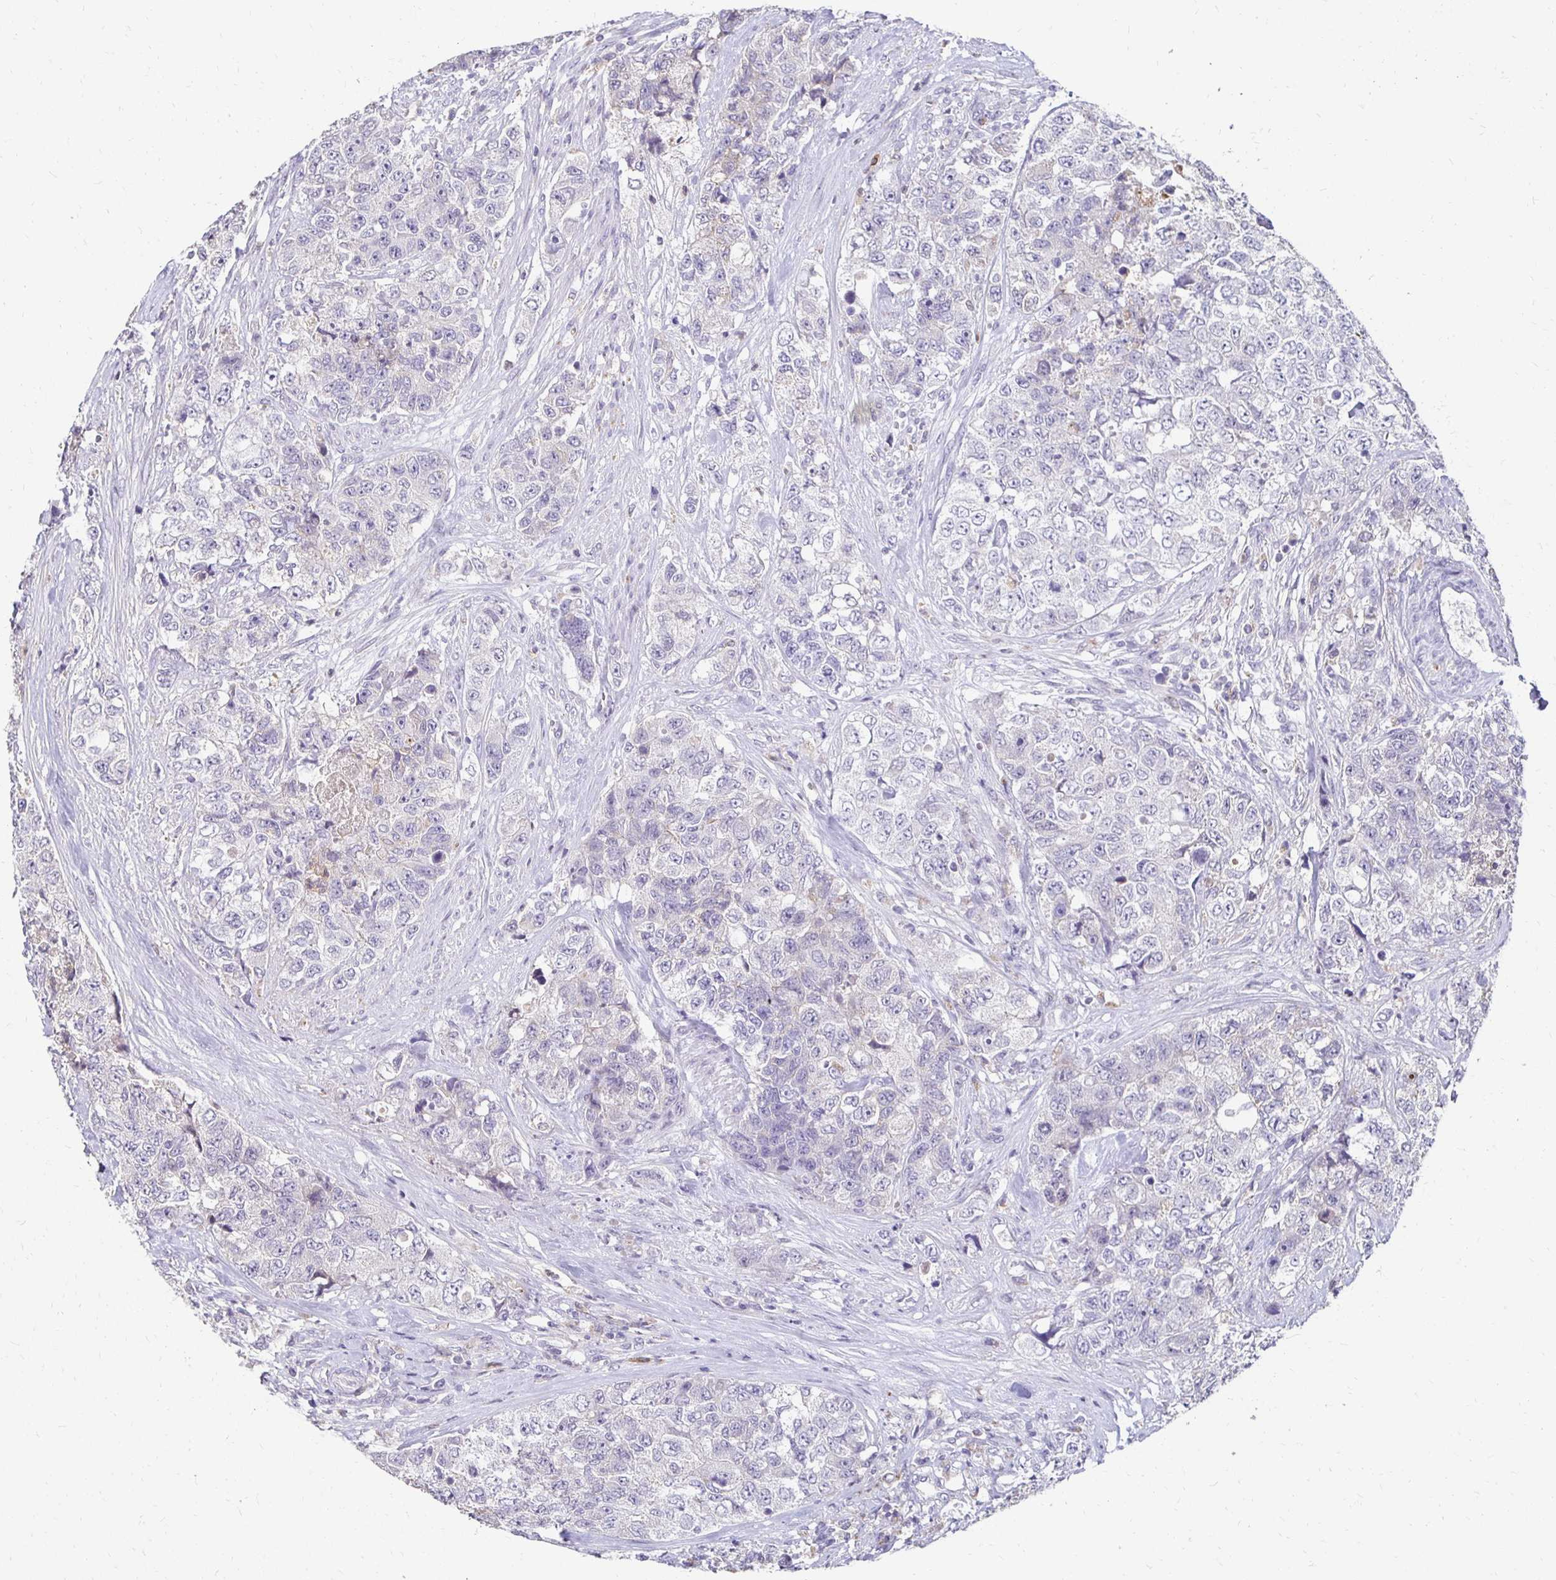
{"staining": {"intensity": "negative", "quantity": "none", "location": "none"}, "tissue": "urothelial cancer", "cell_type": "Tumor cells", "image_type": "cancer", "snomed": [{"axis": "morphology", "description": "Urothelial carcinoma, High grade"}, {"axis": "topography", "description": "Urinary bladder"}], "caption": "This is an immunohistochemistry histopathology image of urothelial cancer. There is no staining in tumor cells.", "gene": "GK2", "patient": {"sex": "female", "age": 78}}